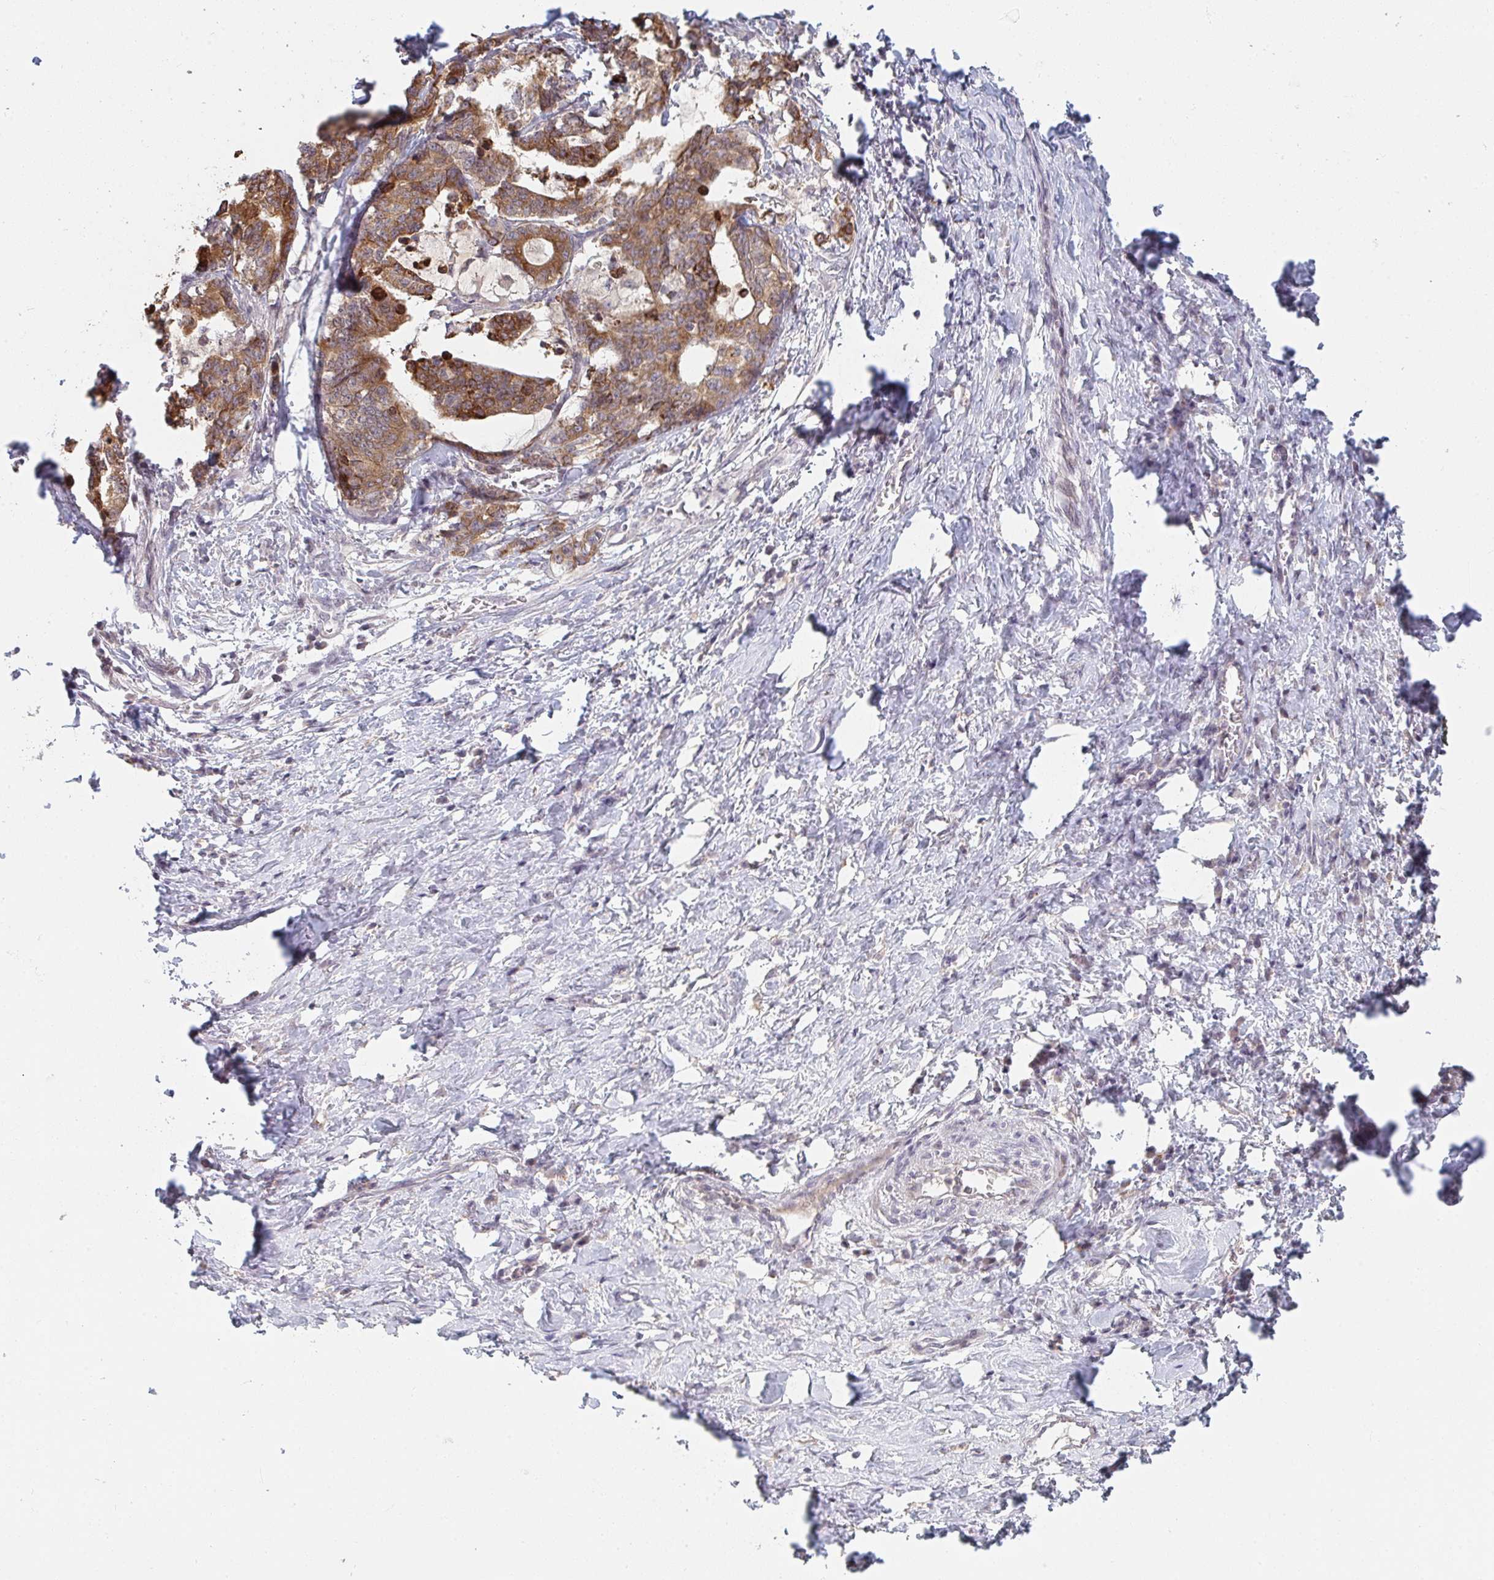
{"staining": {"intensity": "moderate", "quantity": ">75%", "location": "cytoplasmic/membranous"}, "tissue": "stomach cancer", "cell_type": "Tumor cells", "image_type": "cancer", "snomed": [{"axis": "morphology", "description": "Normal tissue, NOS"}, {"axis": "morphology", "description": "Adenocarcinoma, NOS"}, {"axis": "topography", "description": "Stomach"}], "caption": "Approximately >75% of tumor cells in stomach cancer (adenocarcinoma) reveal moderate cytoplasmic/membranous protein positivity as visualized by brown immunohistochemical staining.", "gene": "DCST1", "patient": {"sex": "female", "age": 64}}